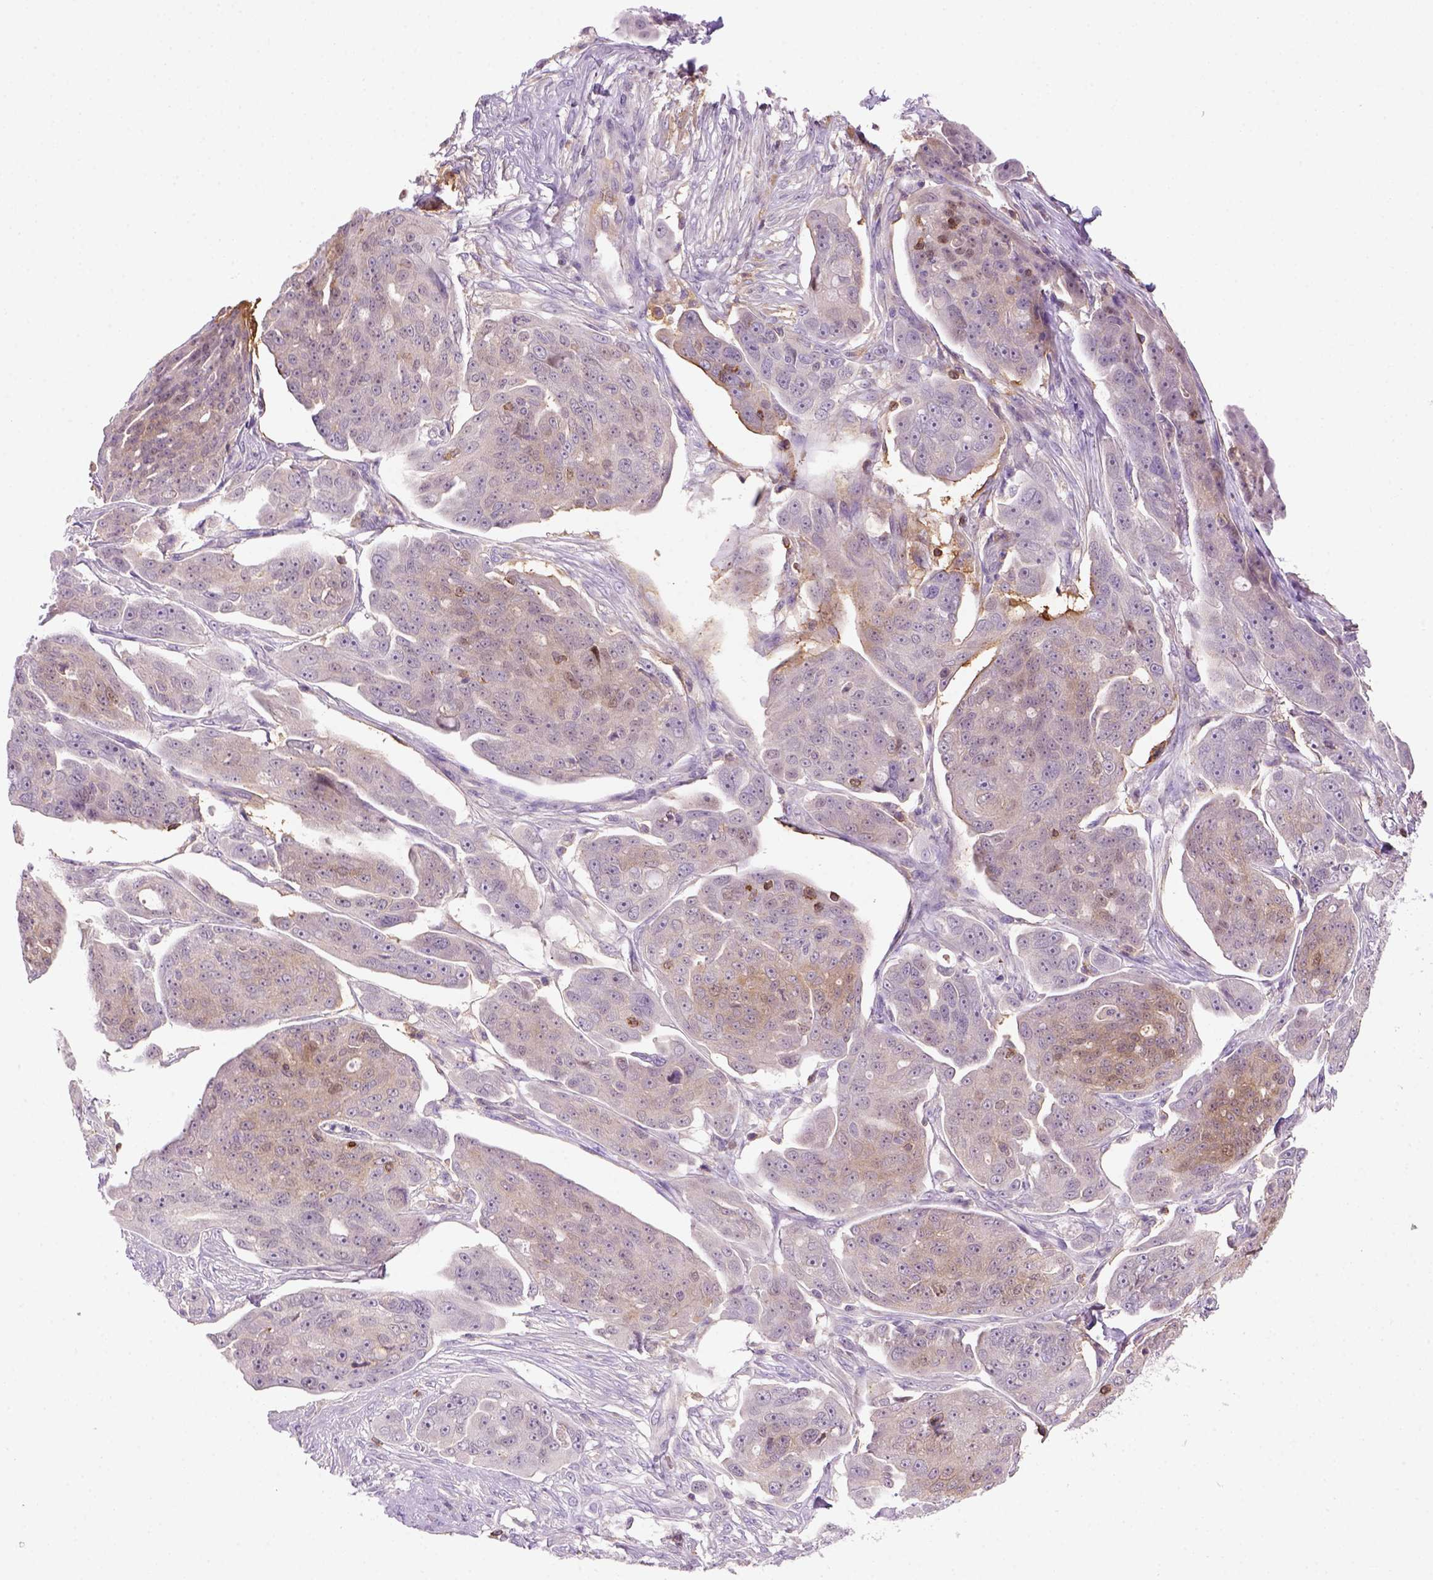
{"staining": {"intensity": "negative", "quantity": "none", "location": "none"}, "tissue": "ovarian cancer", "cell_type": "Tumor cells", "image_type": "cancer", "snomed": [{"axis": "morphology", "description": "Carcinoma, endometroid"}, {"axis": "topography", "description": "Ovary"}], "caption": "Endometroid carcinoma (ovarian) was stained to show a protein in brown. There is no significant expression in tumor cells.", "gene": "GOT1", "patient": {"sex": "female", "age": 70}}